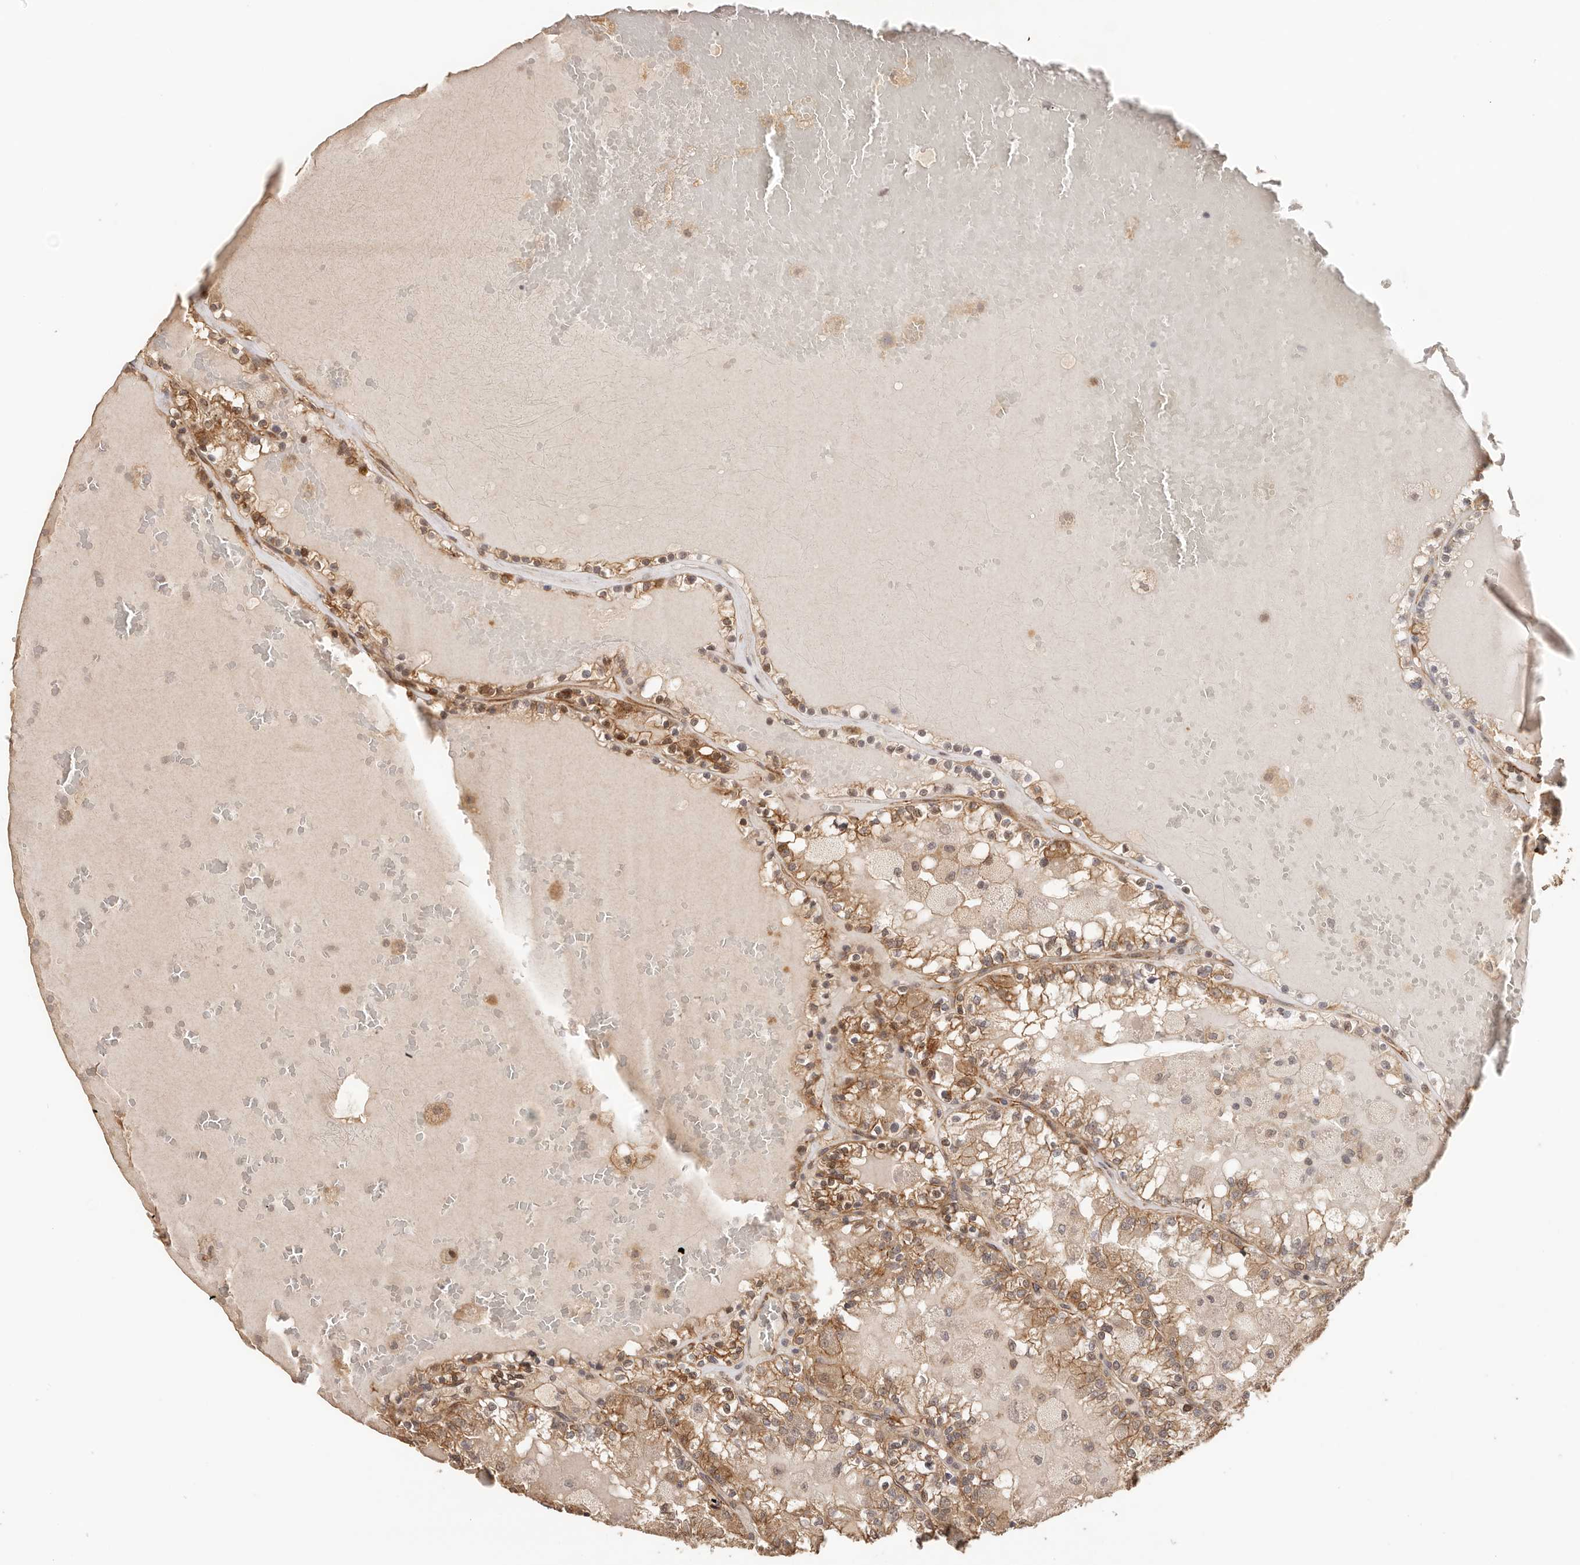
{"staining": {"intensity": "moderate", "quantity": ">75%", "location": "cytoplasmic/membranous"}, "tissue": "renal cancer", "cell_type": "Tumor cells", "image_type": "cancer", "snomed": [{"axis": "morphology", "description": "Adenocarcinoma, NOS"}, {"axis": "topography", "description": "Kidney"}], "caption": "This is an image of immunohistochemistry staining of renal adenocarcinoma, which shows moderate expression in the cytoplasmic/membranous of tumor cells.", "gene": "AFDN", "patient": {"sex": "female", "age": 56}}